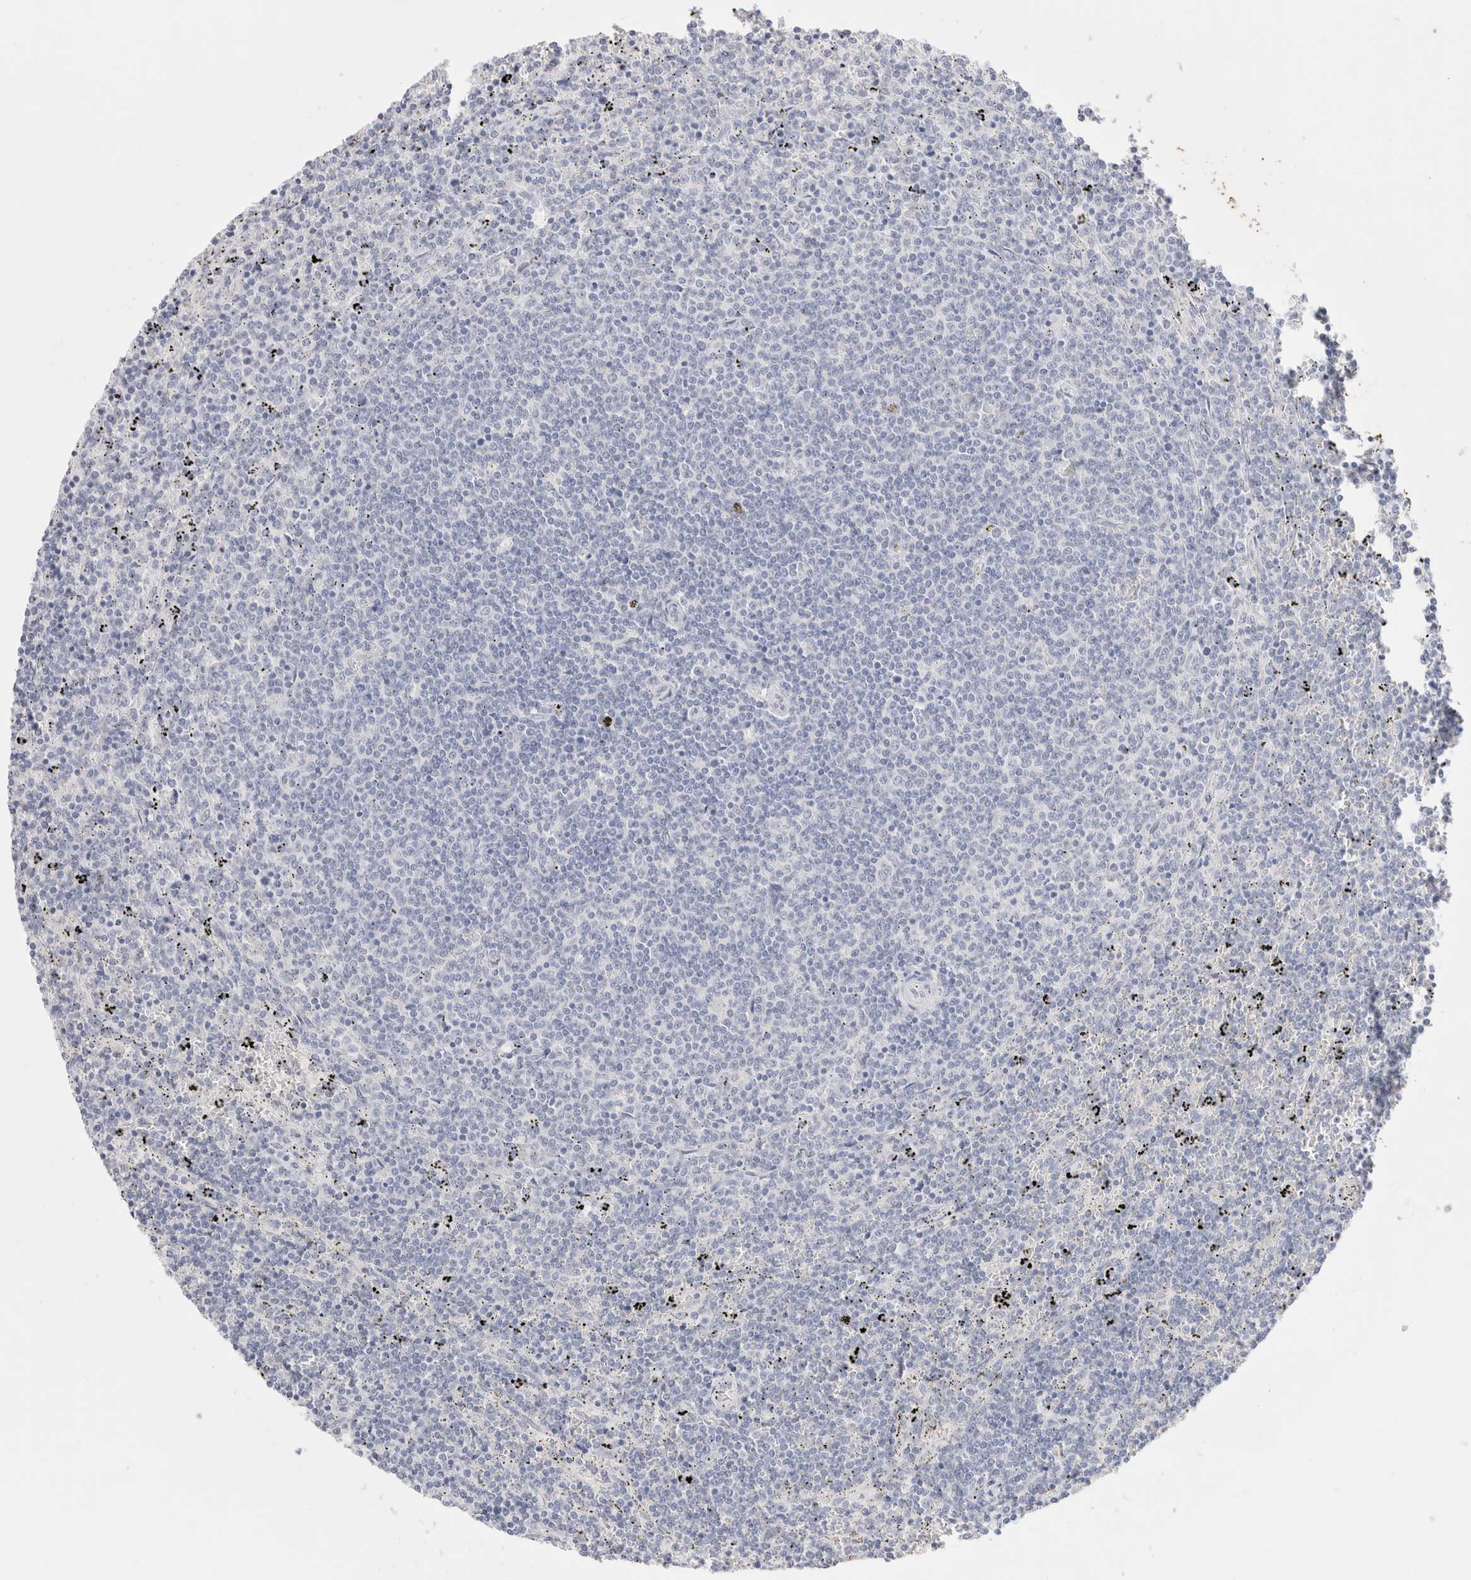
{"staining": {"intensity": "negative", "quantity": "none", "location": "none"}, "tissue": "lymphoma", "cell_type": "Tumor cells", "image_type": "cancer", "snomed": [{"axis": "morphology", "description": "Malignant lymphoma, non-Hodgkin's type, Low grade"}, {"axis": "topography", "description": "Spleen"}], "caption": "IHC micrograph of neoplastic tissue: human lymphoma stained with DAB (3,3'-diaminobenzidine) demonstrates no significant protein staining in tumor cells.", "gene": "EPCAM", "patient": {"sex": "female", "age": 50}}